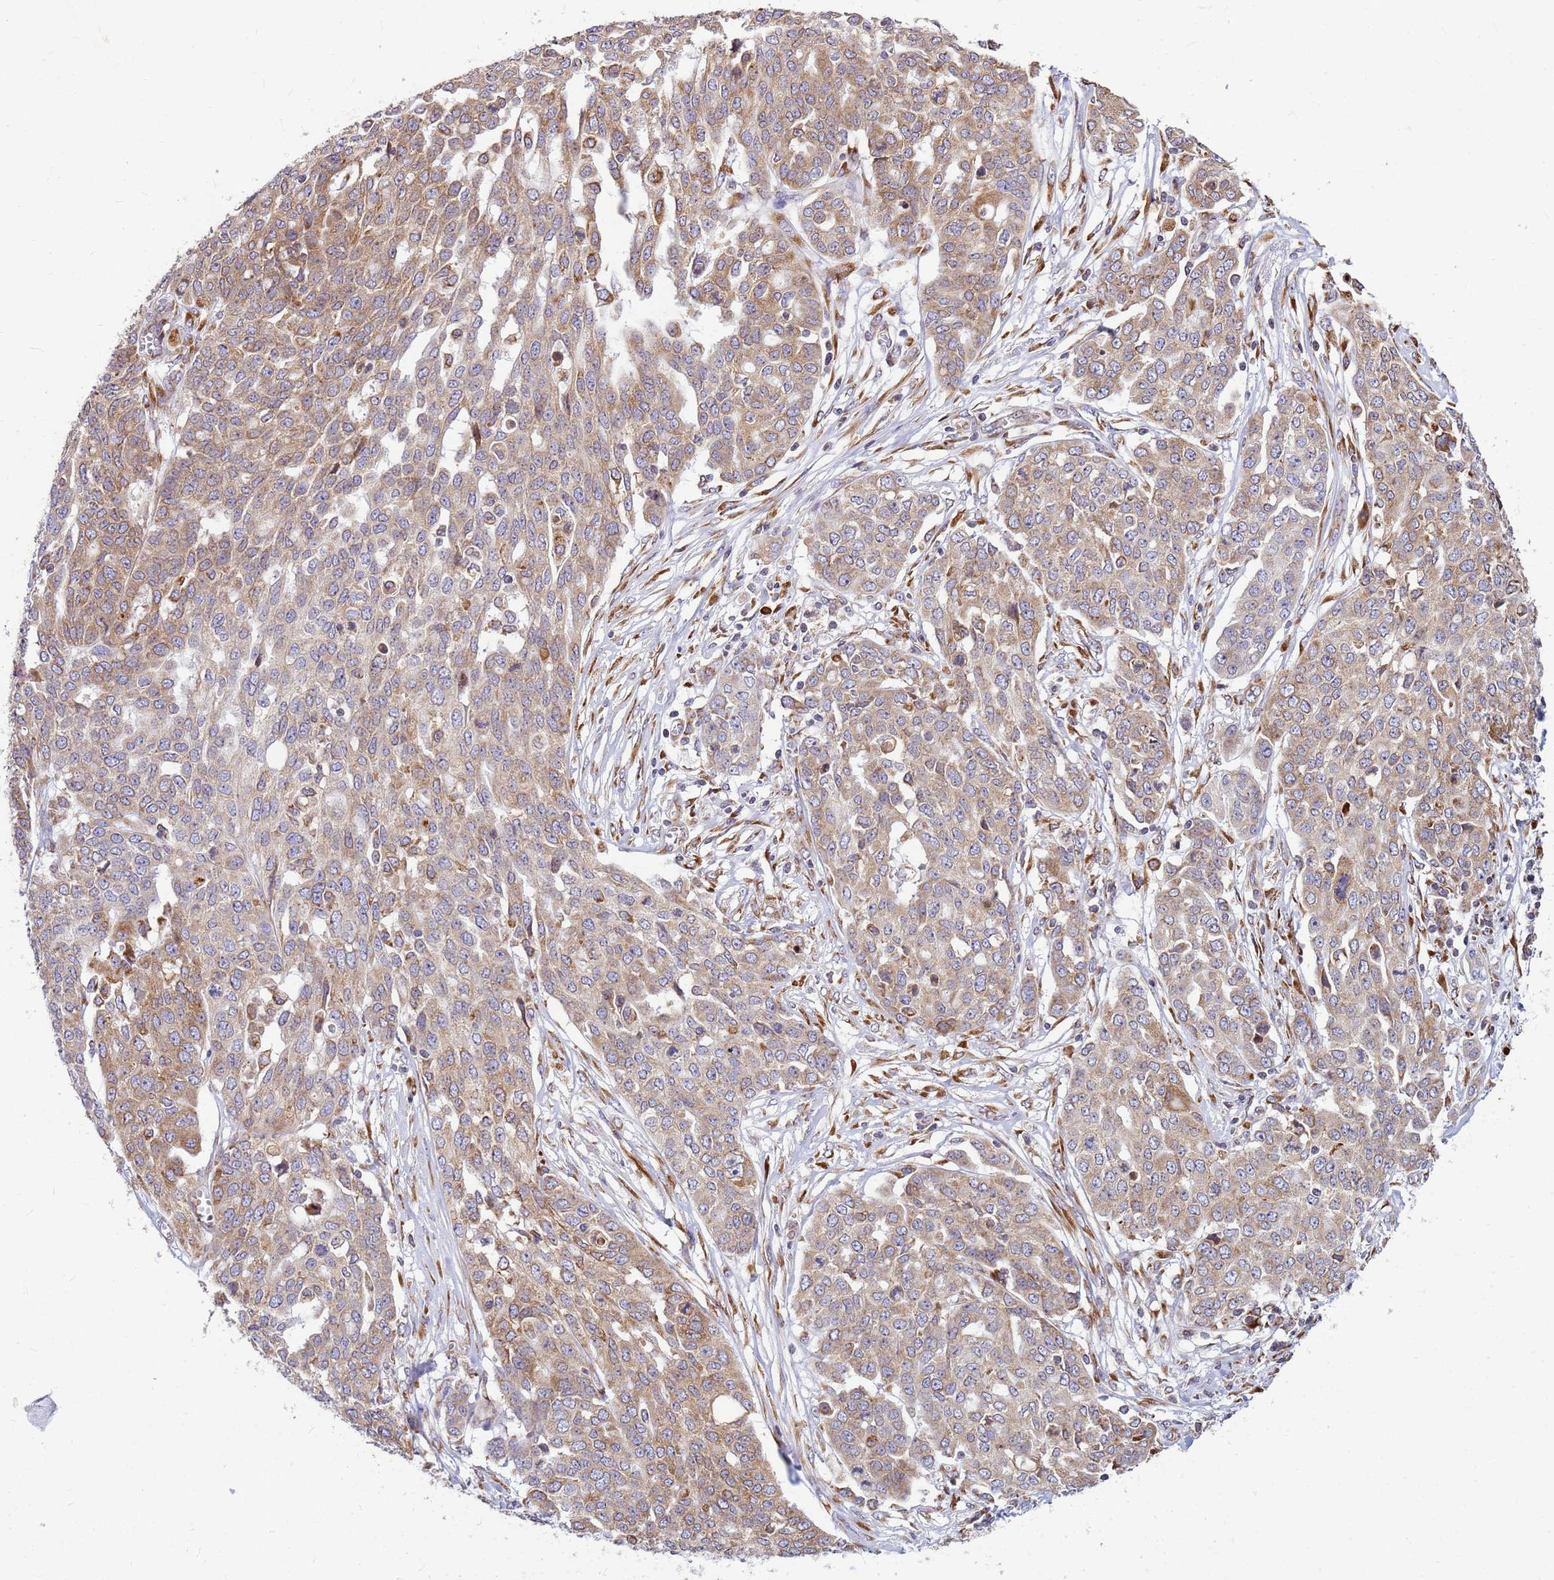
{"staining": {"intensity": "moderate", "quantity": ">75%", "location": "cytoplasmic/membranous"}, "tissue": "ovarian cancer", "cell_type": "Tumor cells", "image_type": "cancer", "snomed": [{"axis": "morphology", "description": "Cystadenocarcinoma, serous, NOS"}, {"axis": "topography", "description": "Soft tissue"}, {"axis": "topography", "description": "Ovary"}], "caption": "This photomicrograph demonstrates IHC staining of human ovarian cancer (serous cystadenocarcinoma), with medium moderate cytoplasmic/membranous positivity in about >75% of tumor cells.", "gene": "SSR4", "patient": {"sex": "female", "age": 57}}